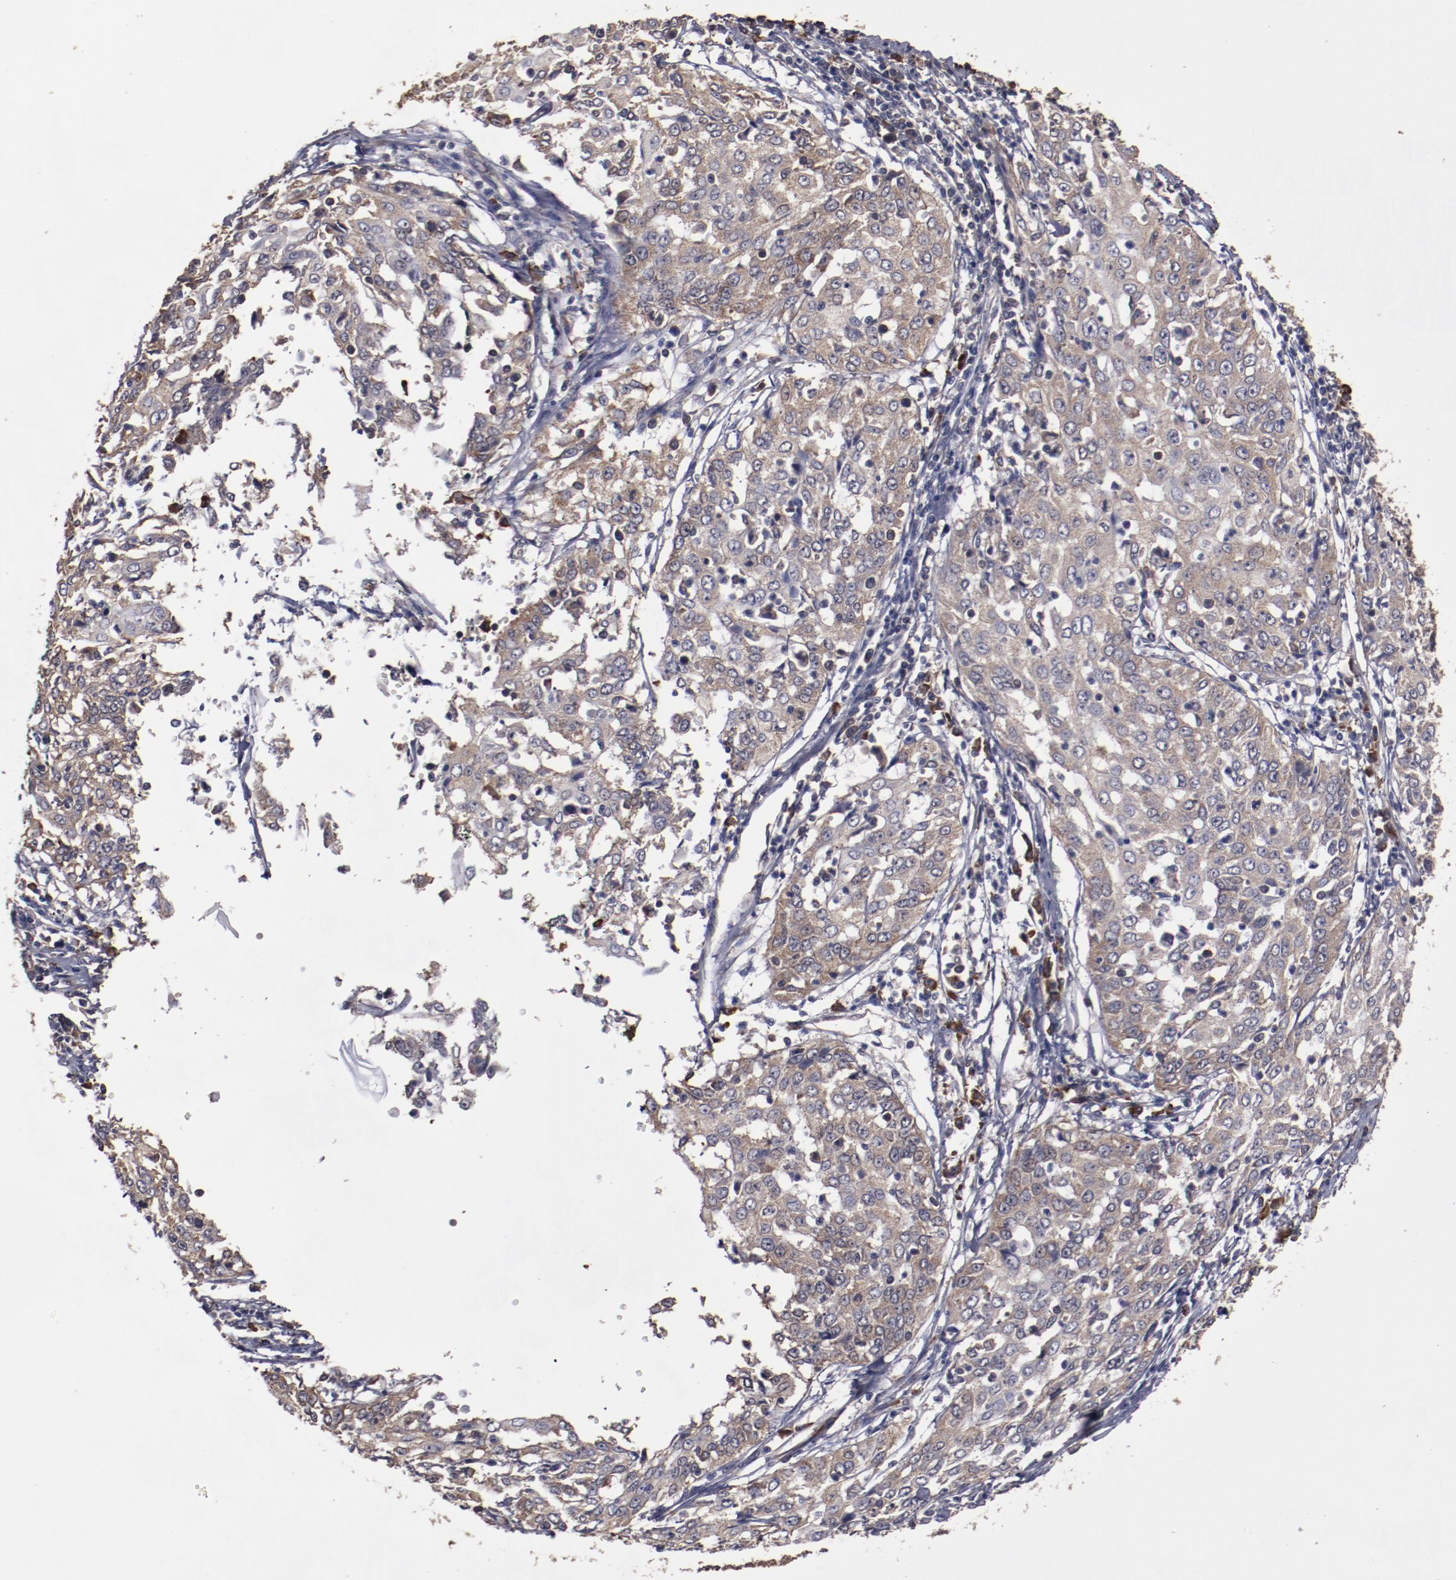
{"staining": {"intensity": "moderate", "quantity": "25%-75%", "location": "cytoplasmic/membranous"}, "tissue": "cervical cancer", "cell_type": "Tumor cells", "image_type": "cancer", "snomed": [{"axis": "morphology", "description": "Squamous cell carcinoma, NOS"}, {"axis": "topography", "description": "Cervix"}], "caption": "Moderate cytoplasmic/membranous protein expression is identified in approximately 25%-75% of tumor cells in squamous cell carcinoma (cervical).", "gene": "RPS4Y1", "patient": {"sex": "female", "age": 39}}